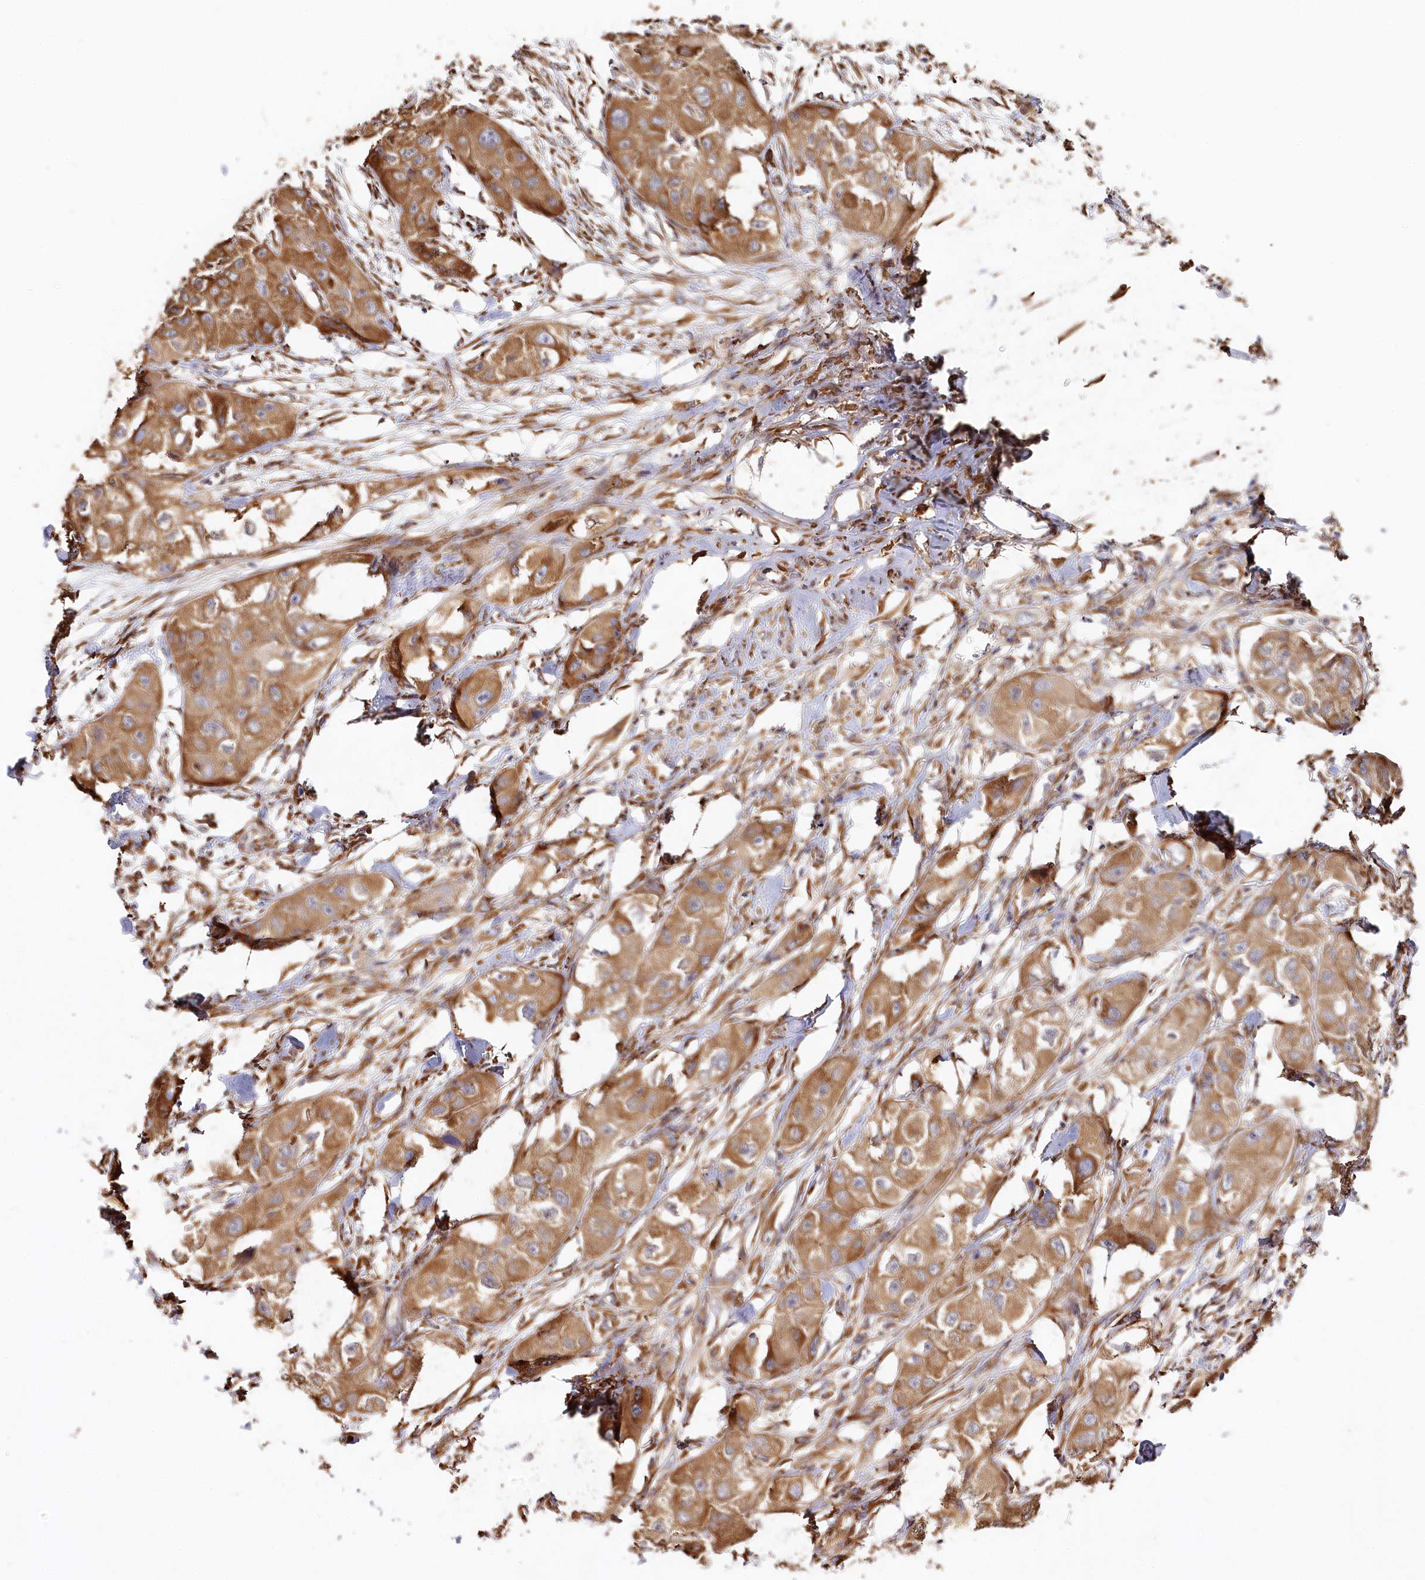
{"staining": {"intensity": "strong", "quantity": ">75%", "location": "cytoplasmic/membranous"}, "tissue": "skin cancer", "cell_type": "Tumor cells", "image_type": "cancer", "snomed": [{"axis": "morphology", "description": "Squamous cell carcinoma, NOS"}, {"axis": "topography", "description": "Skin"}, {"axis": "topography", "description": "Subcutis"}], "caption": "Immunohistochemistry (DAB (3,3'-diaminobenzidine)) staining of human skin cancer shows strong cytoplasmic/membranous protein positivity in approximately >75% of tumor cells. (Brightfield microscopy of DAB IHC at high magnification).", "gene": "VEGFA", "patient": {"sex": "male", "age": 73}}